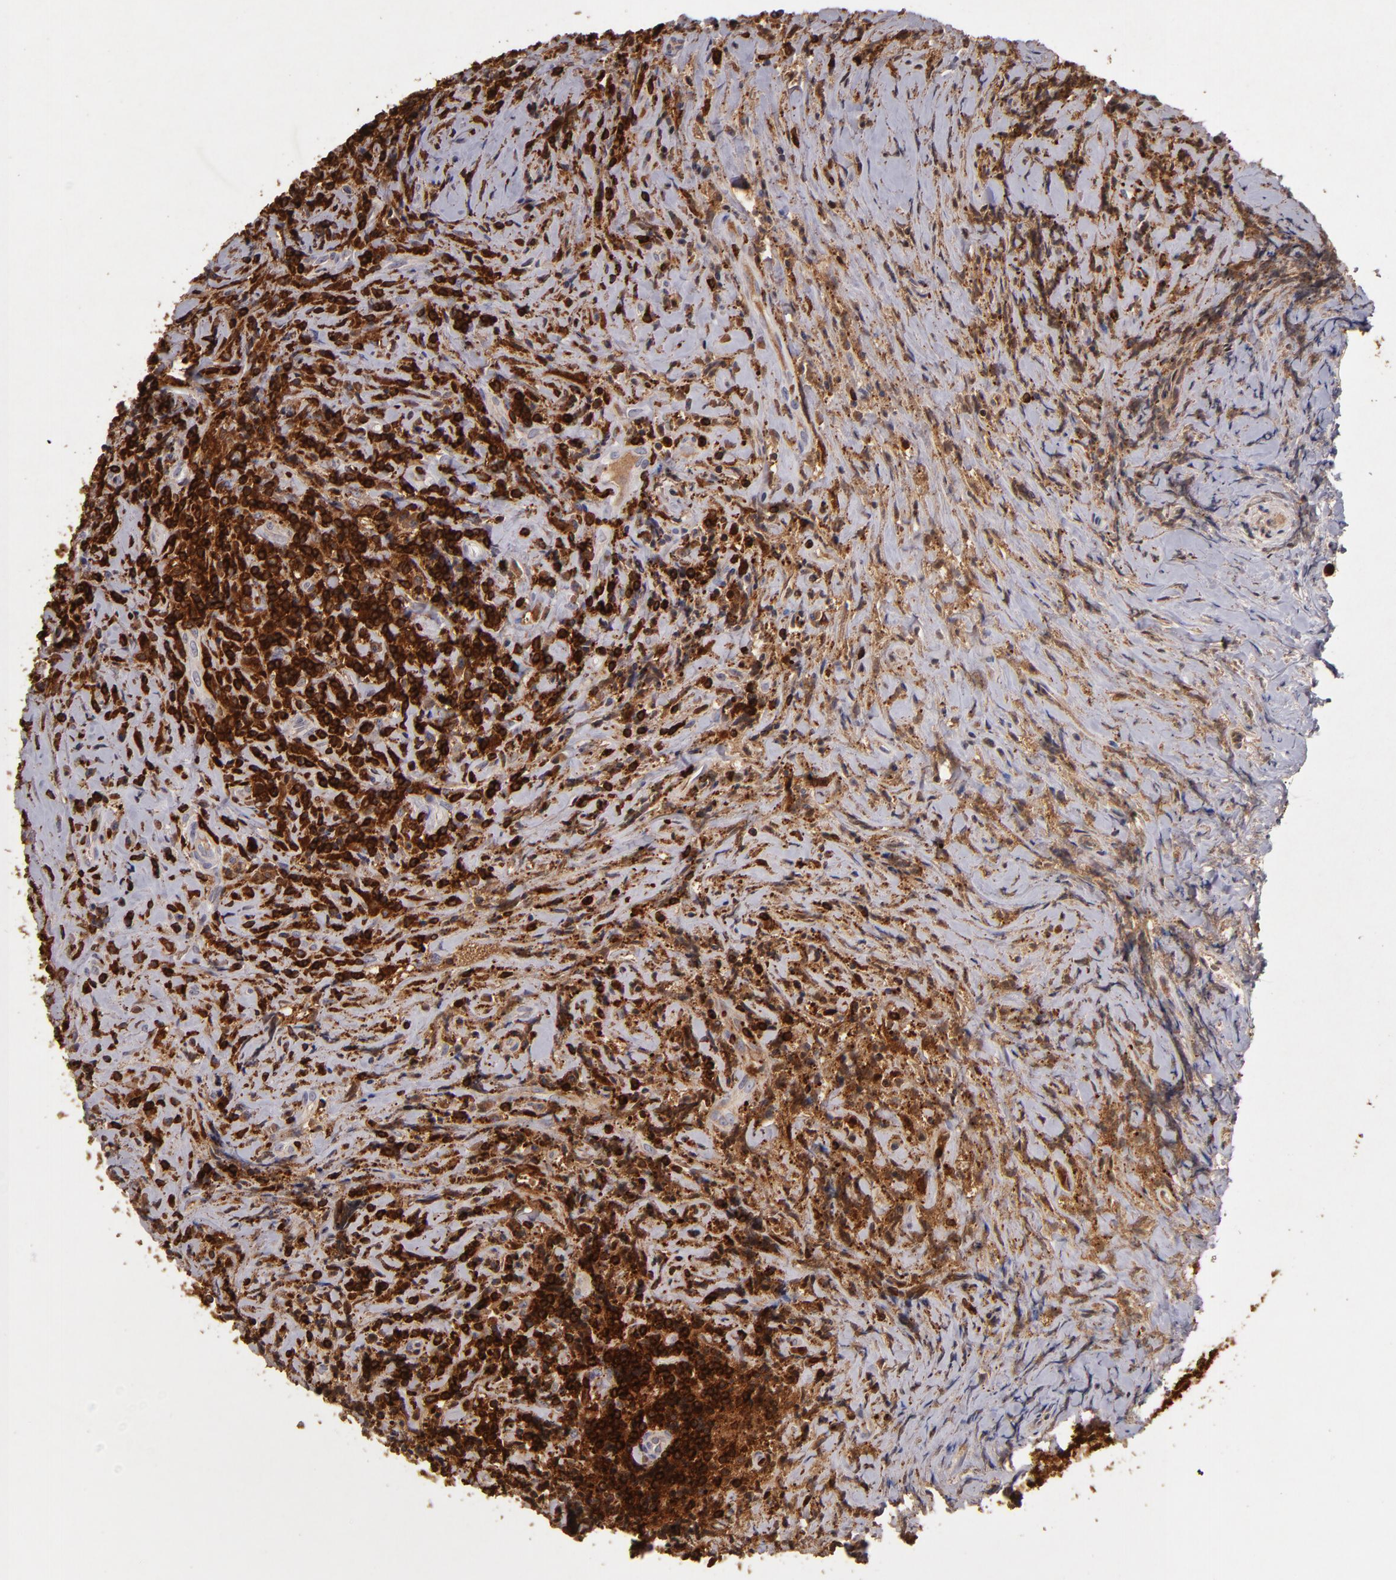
{"staining": {"intensity": "strong", "quantity": ">75%", "location": "cytoplasmic/membranous"}, "tissue": "lymphoma", "cell_type": "Tumor cells", "image_type": "cancer", "snomed": [{"axis": "morphology", "description": "Hodgkin's disease, NOS"}, {"axis": "topography", "description": "Lymph node"}], "caption": "A high-resolution photomicrograph shows immunohistochemistry (IHC) staining of Hodgkin's disease, which shows strong cytoplasmic/membranous expression in approximately >75% of tumor cells.", "gene": "WAS", "patient": {"sex": "female", "age": 25}}